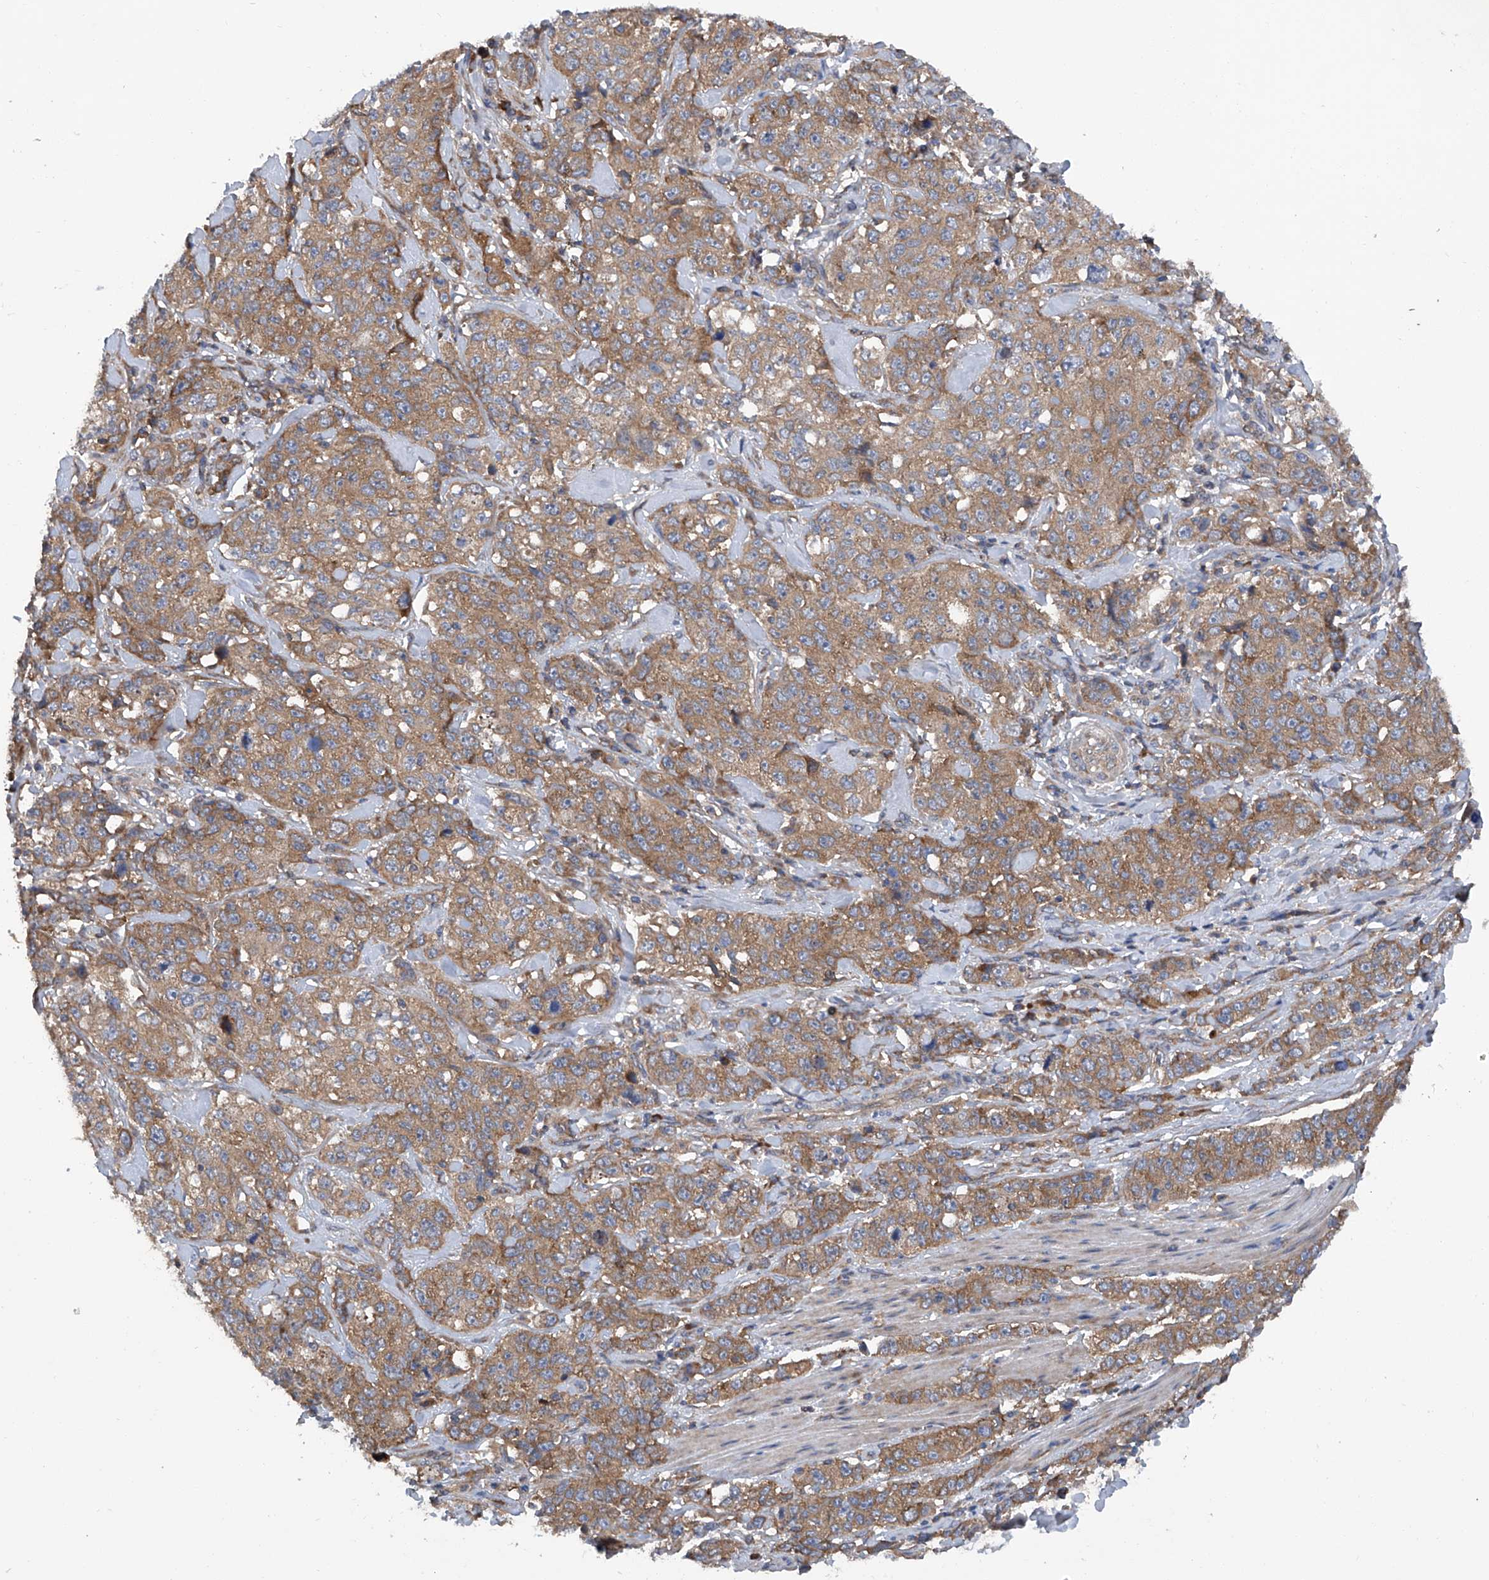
{"staining": {"intensity": "moderate", "quantity": ">75%", "location": "cytoplasmic/membranous"}, "tissue": "stomach cancer", "cell_type": "Tumor cells", "image_type": "cancer", "snomed": [{"axis": "morphology", "description": "Adenocarcinoma, NOS"}, {"axis": "topography", "description": "Stomach"}], "caption": "An immunohistochemistry (IHC) histopathology image of tumor tissue is shown. Protein staining in brown shows moderate cytoplasmic/membranous positivity in adenocarcinoma (stomach) within tumor cells. (brown staining indicates protein expression, while blue staining denotes nuclei).", "gene": "ASCC3", "patient": {"sex": "male", "age": 48}}